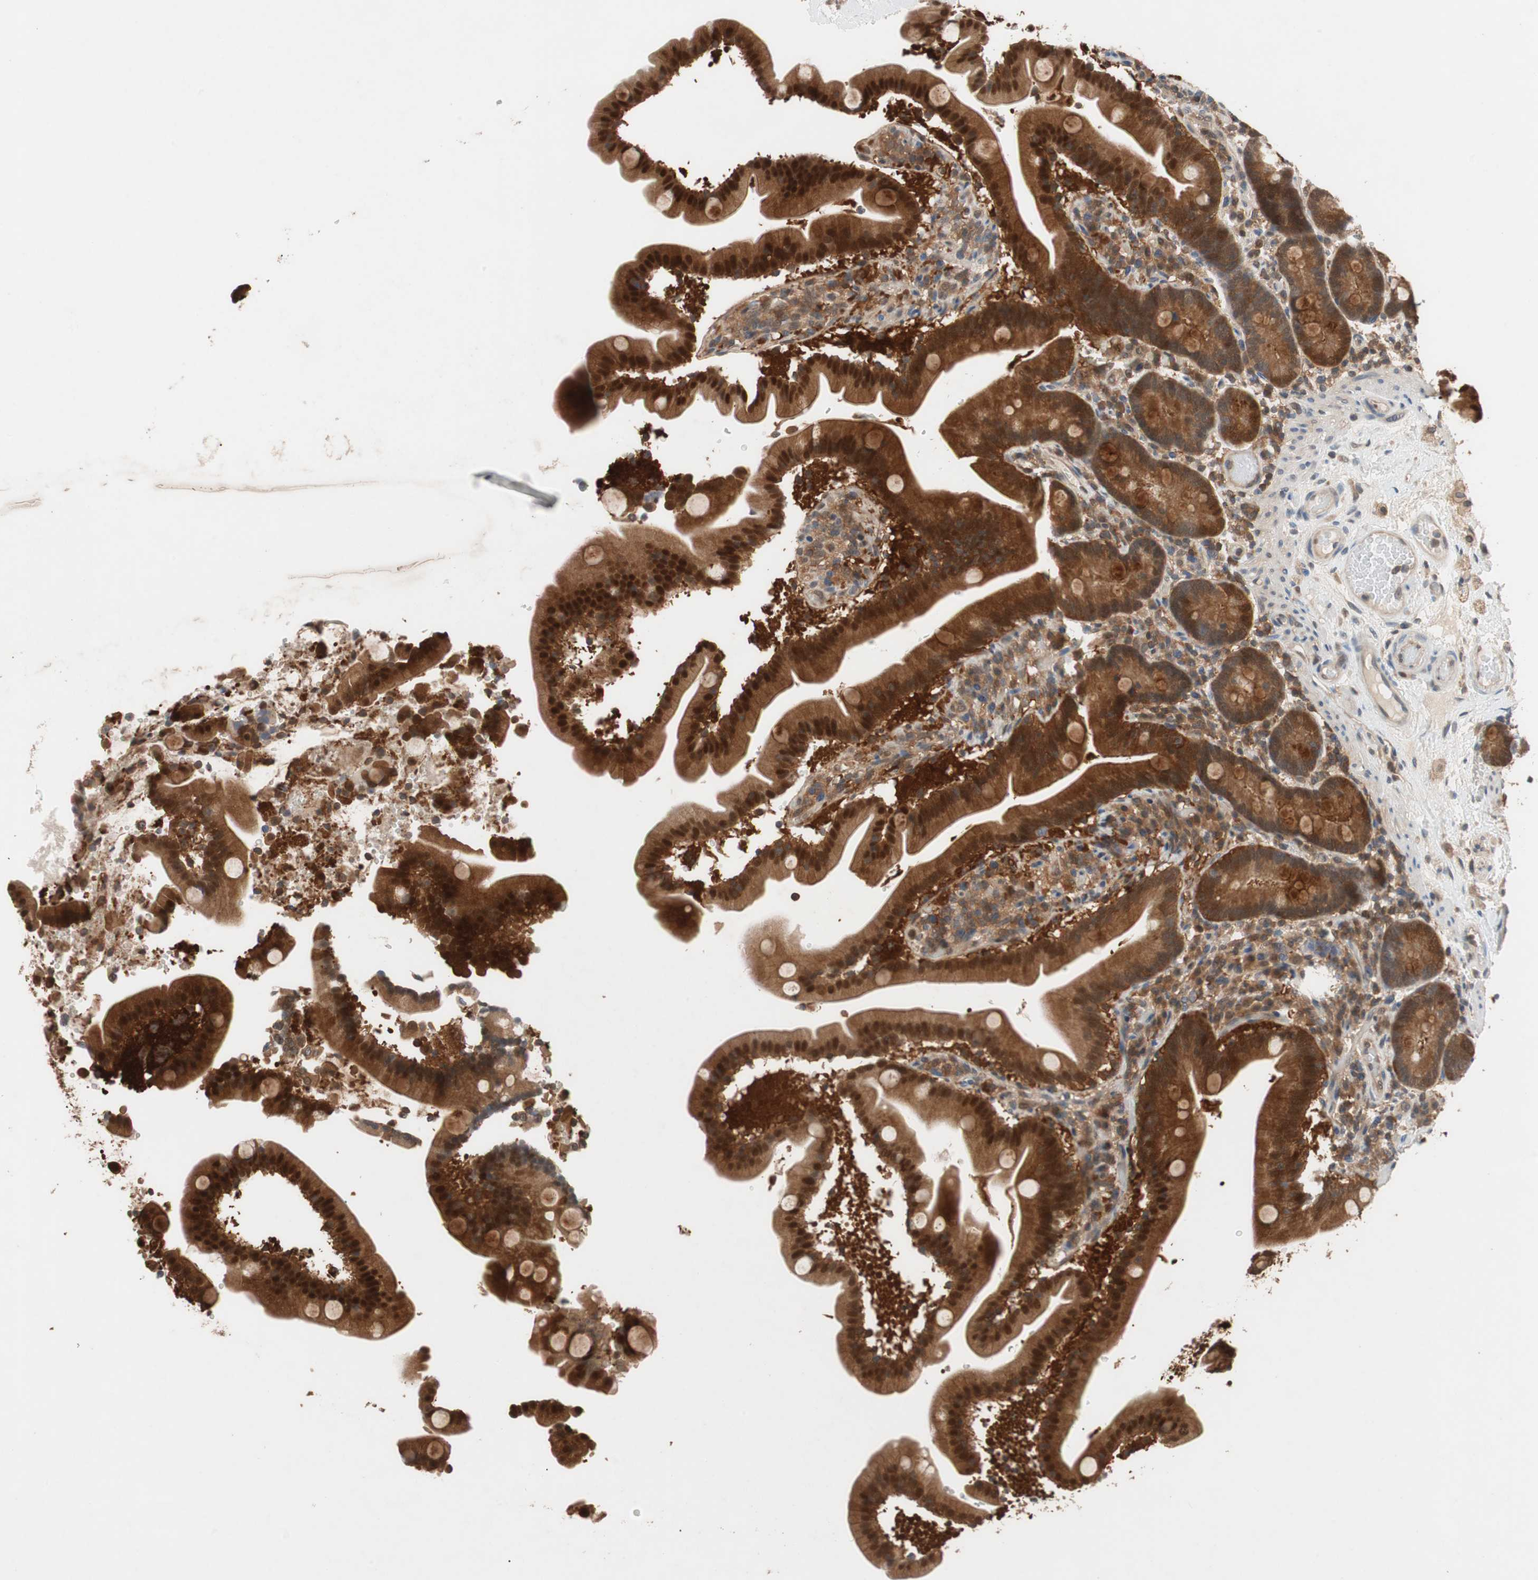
{"staining": {"intensity": "strong", "quantity": ">75%", "location": "cytoplasmic/membranous"}, "tissue": "duodenum", "cell_type": "Glandular cells", "image_type": "normal", "snomed": [{"axis": "morphology", "description": "Normal tissue, NOS"}, {"axis": "topography", "description": "Duodenum"}], "caption": "Immunohistochemistry (IHC) (DAB (3,3'-diaminobenzidine)) staining of benign human duodenum exhibits strong cytoplasmic/membranous protein positivity in about >75% of glandular cells.", "gene": "GALT", "patient": {"sex": "male", "age": 54}}